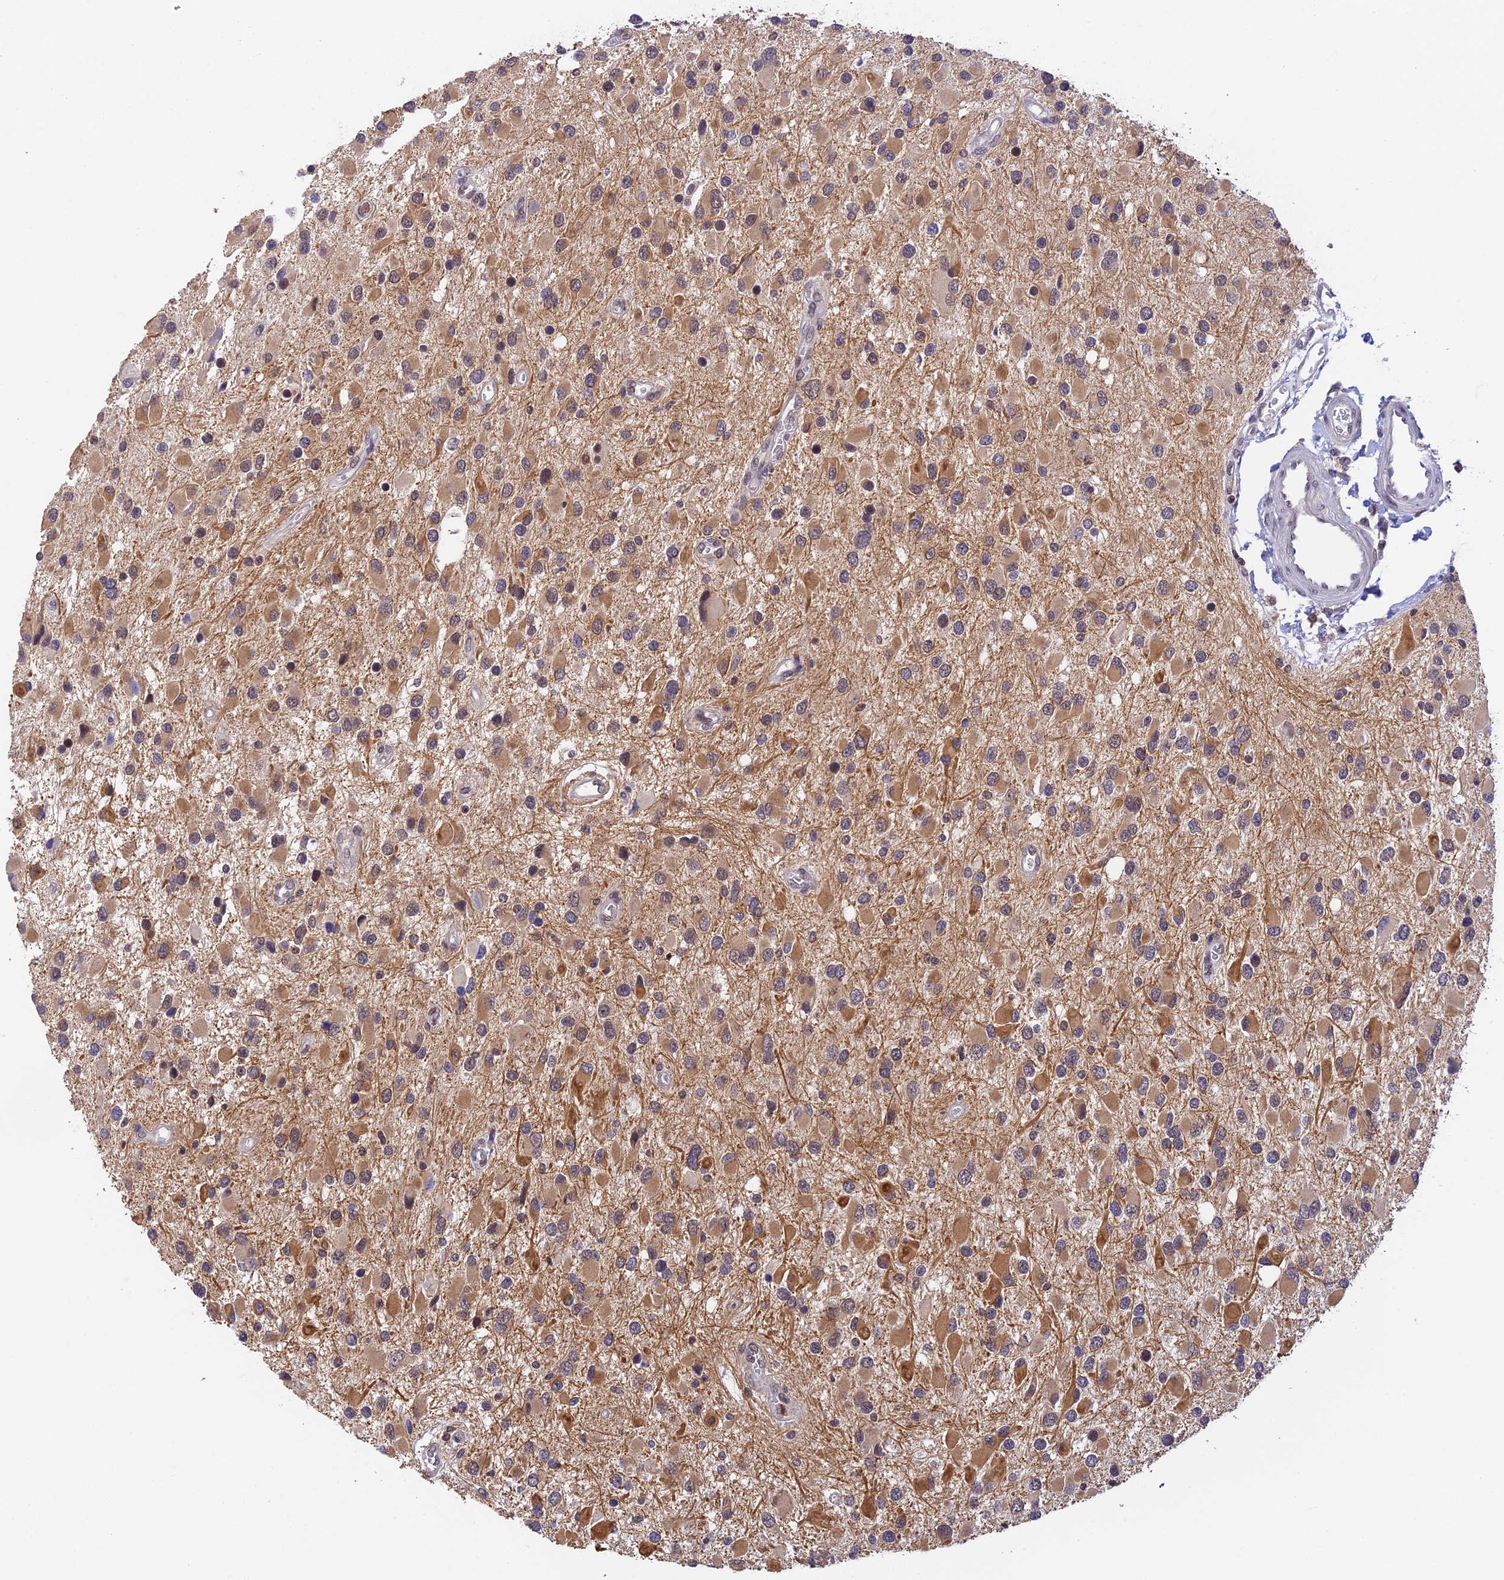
{"staining": {"intensity": "moderate", "quantity": ">75%", "location": "cytoplasmic/membranous"}, "tissue": "glioma", "cell_type": "Tumor cells", "image_type": "cancer", "snomed": [{"axis": "morphology", "description": "Glioma, malignant, High grade"}, {"axis": "topography", "description": "Brain"}], "caption": "Protein staining of malignant glioma (high-grade) tissue reveals moderate cytoplasmic/membranous positivity in about >75% of tumor cells.", "gene": "PEX16", "patient": {"sex": "male", "age": 53}}